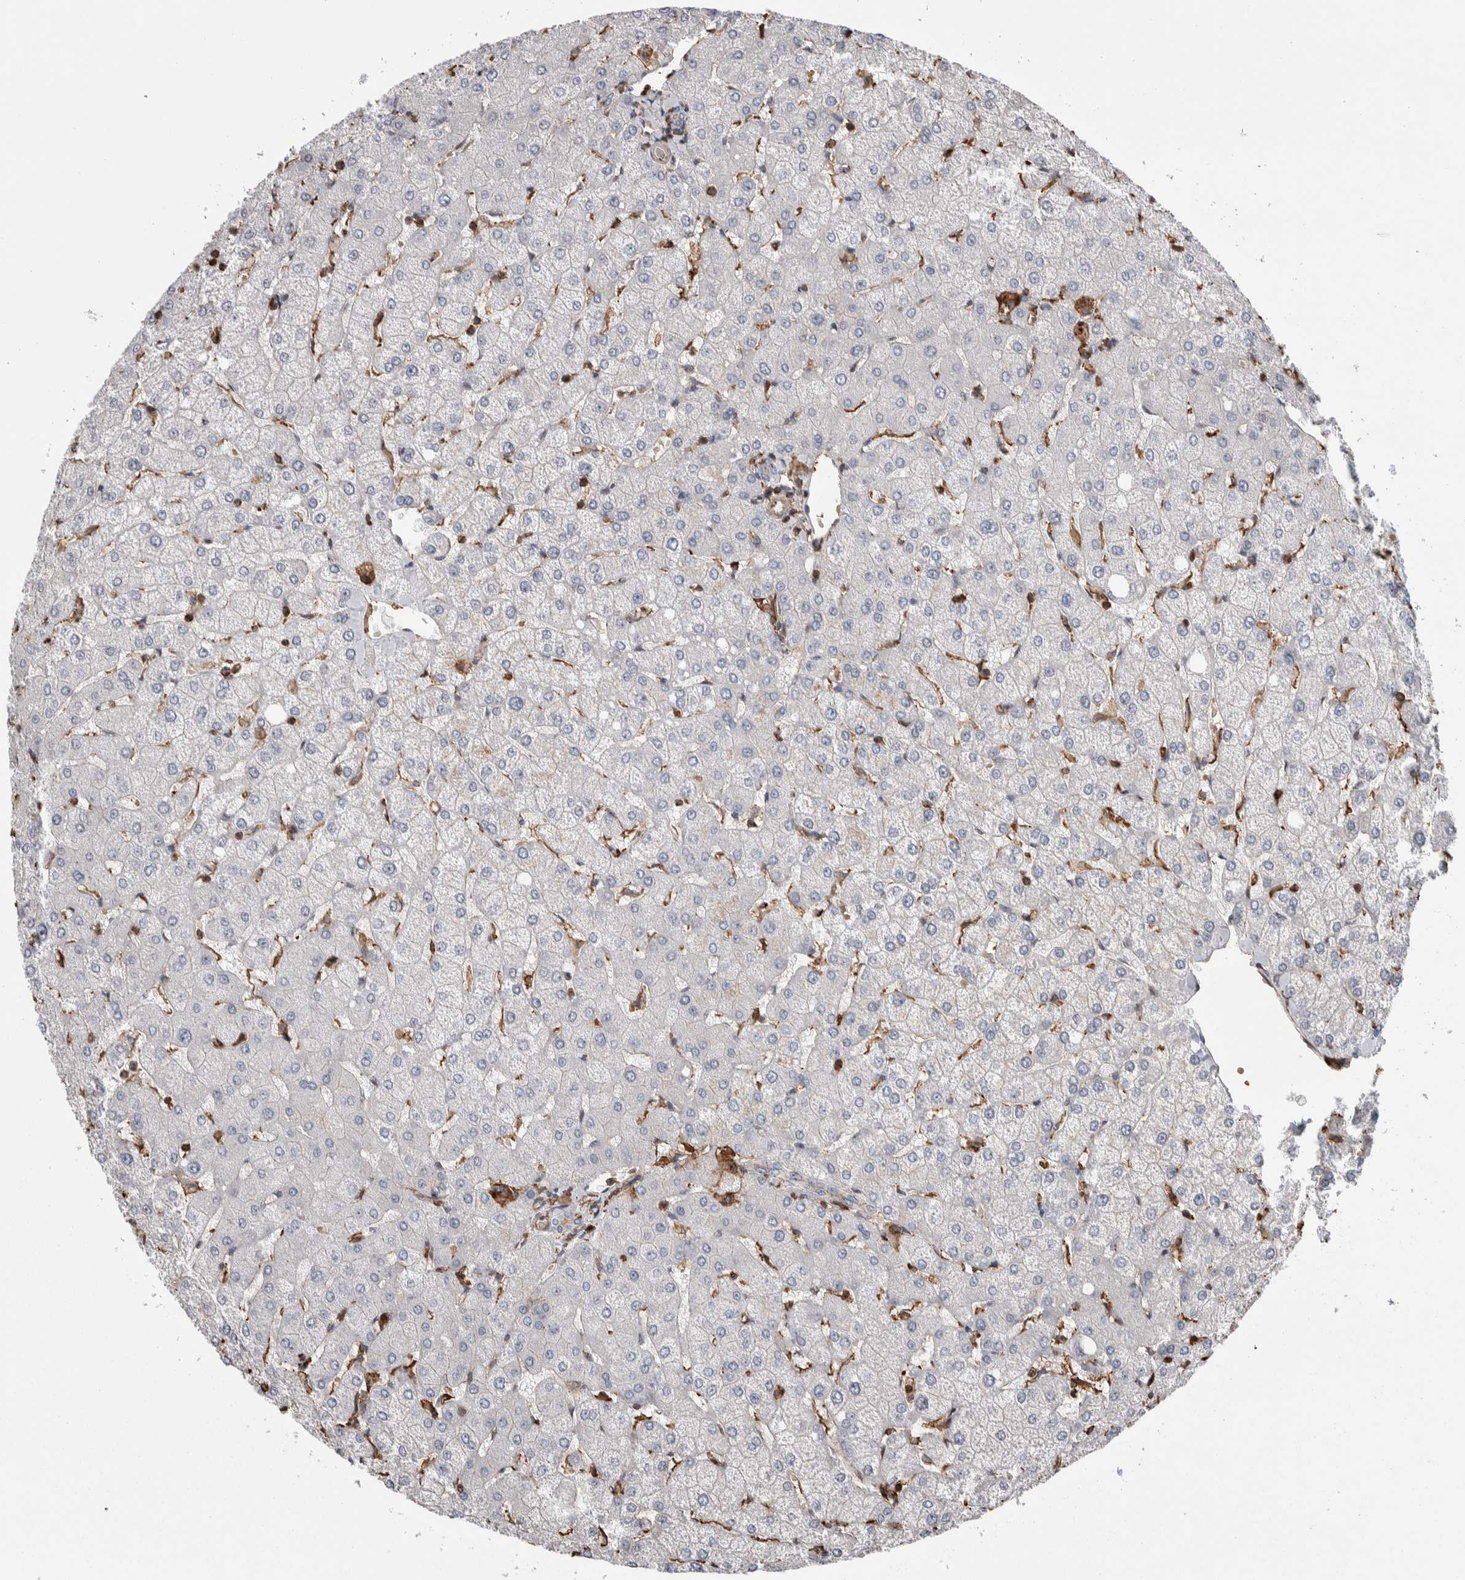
{"staining": {"intensity": "weak", "quantity": "<25%", "location": "cytoplasmic/membranous"}, "tissue": "liver", "cell_type": "Cholangiocytes", "image_type": "normal", "snomed": [{"axis": "morphology", "description": "Normal tissue, NOS"}, {"axis": "topography", "description": "Liver"}], "caption": "A high-resolution micrograph shows immunohistochemistry (IHC) staining of benign liver, which displays no significant staining in cholangiocytes. Brightfield microscopy of immunohistochemistry (IHC) stained with DAB (3,3'-diaminobenzidine) (brown) and hematoxylin (blue), captured at high magnification.", "gene": "ENPP2", "patient": {"sex": "female", "age": 54}}